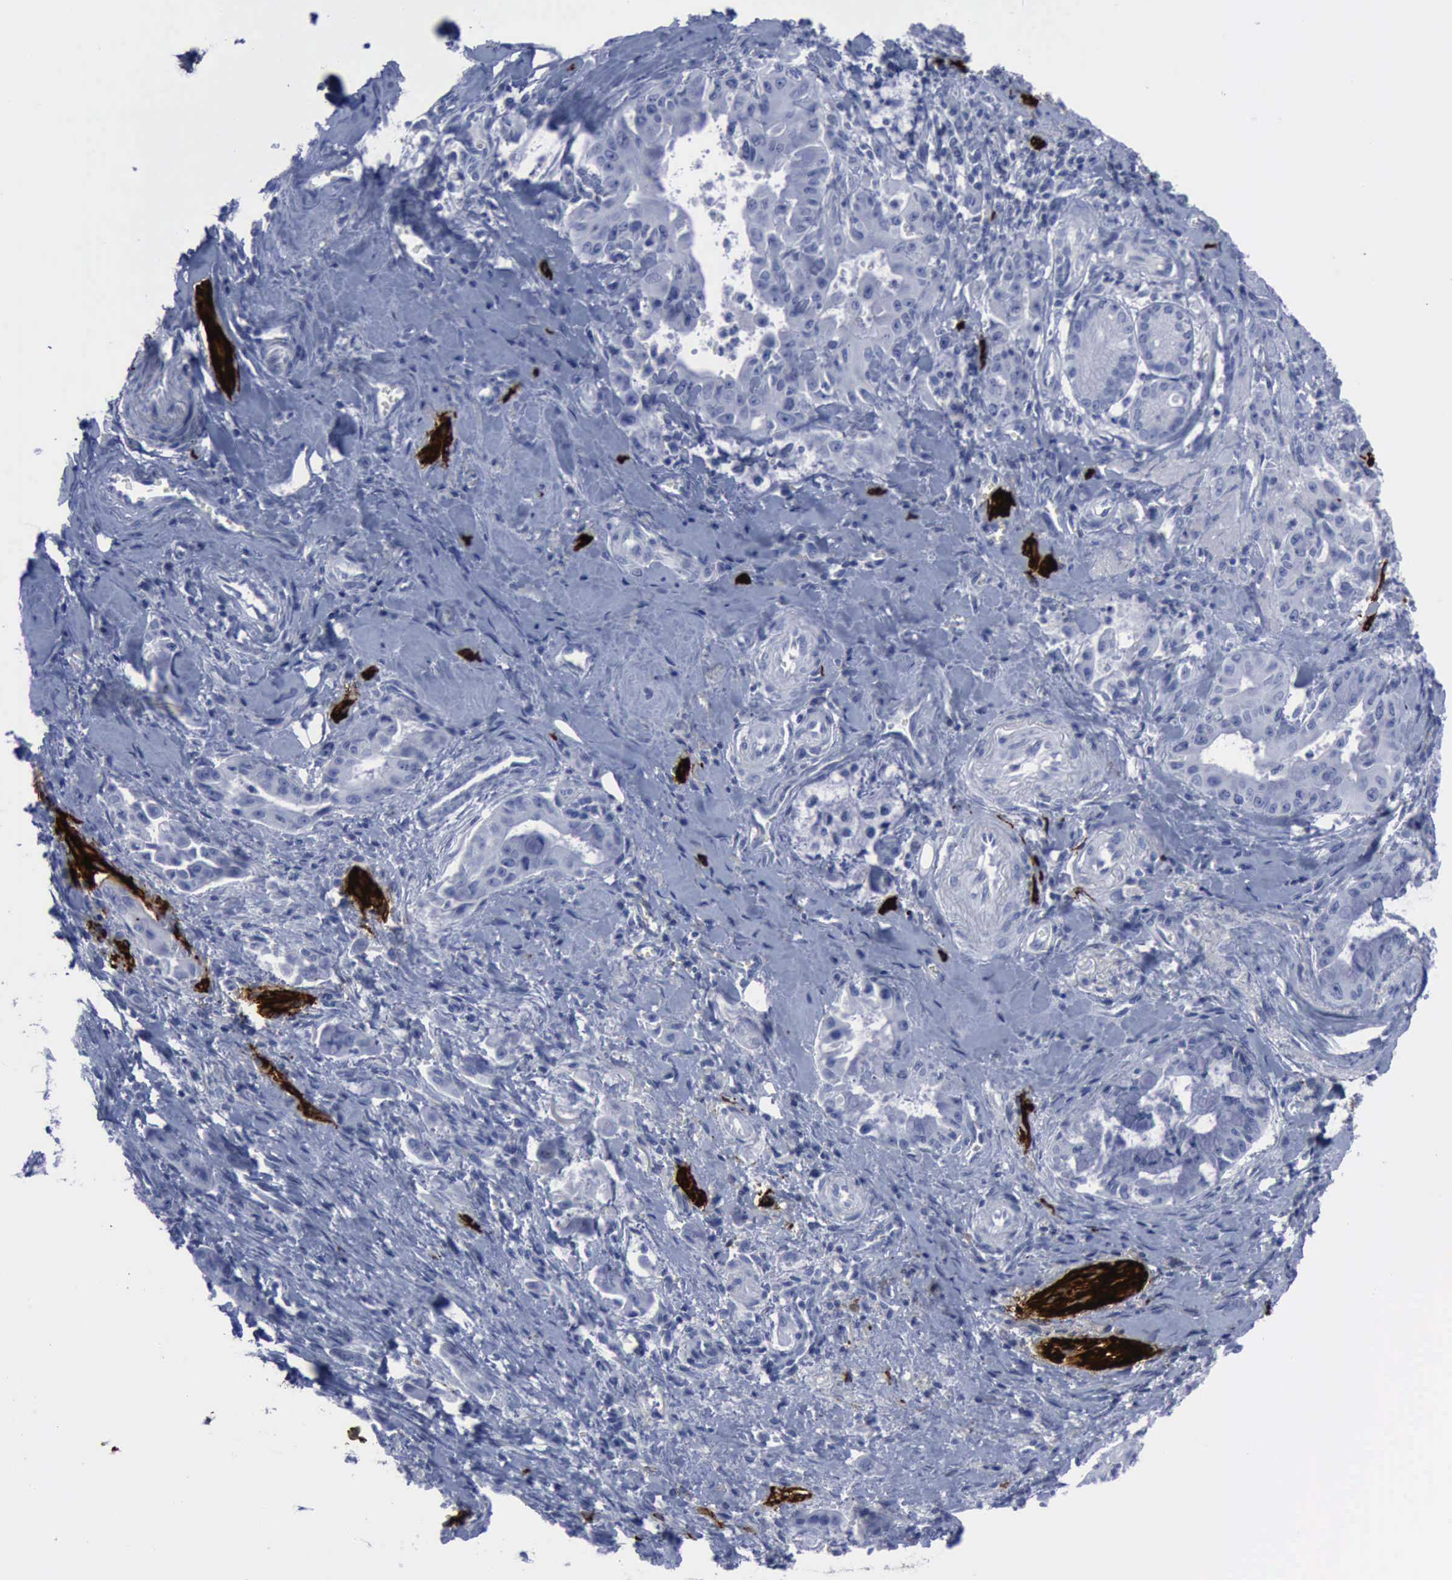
{"staining": {"intensity": "negative", "quantity": "none", "location": "none"}, "tissue": "pancreatic cancer", "cell_type": "Tumor cells", "image_type": "cancer", "snomed": [{"axis": "morphology", "description": "Adenocarcinoma, NOS"}, {"axis": "topography", "description": "Pancreas"}], "caption": "The IHC image has no significant expression in tumor cells of adenocarcinoma (pancreatic) tissue.", "gene": "NGFR", "patient": {"sex": "male", "age": 59}}